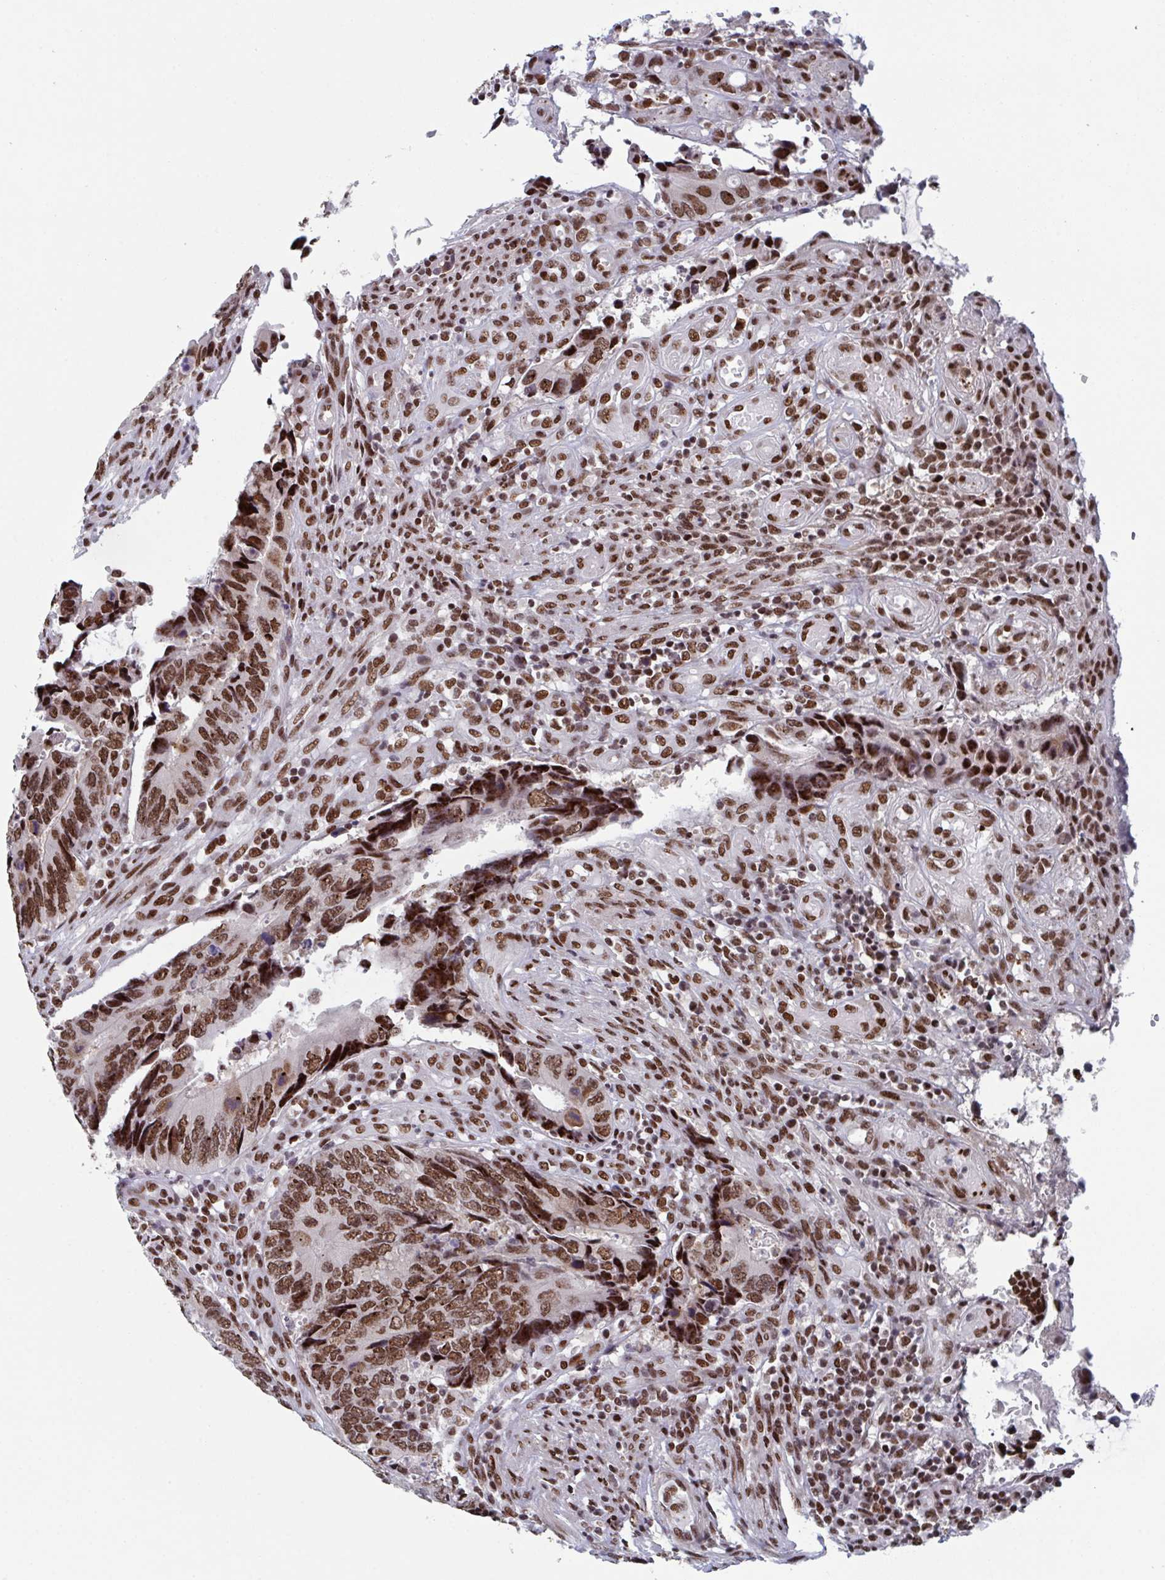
{"staining": {"intensity": "strong", "quantity": ">75%", "location": "nuclear"}, "tissue": "colorectal cancer", "cell_type": "Tumor cells", "image_type": "cancer", "snomed": [{"axis": "morphology", "description": "Adenocarcinoma, NOS"}, {"axis": "topography", "description": "Colon"}], "caption": "The micrograph demonstrates staining of colorectal cancer (adenocarcinoma), revealing strong nuclear protein positivity (brown color) within tumor cells. The protein is shown in brown color, while the nuclei are stained blue.", "gene": "ZNF607", "patient": {"sex": "male", "age": 87}}